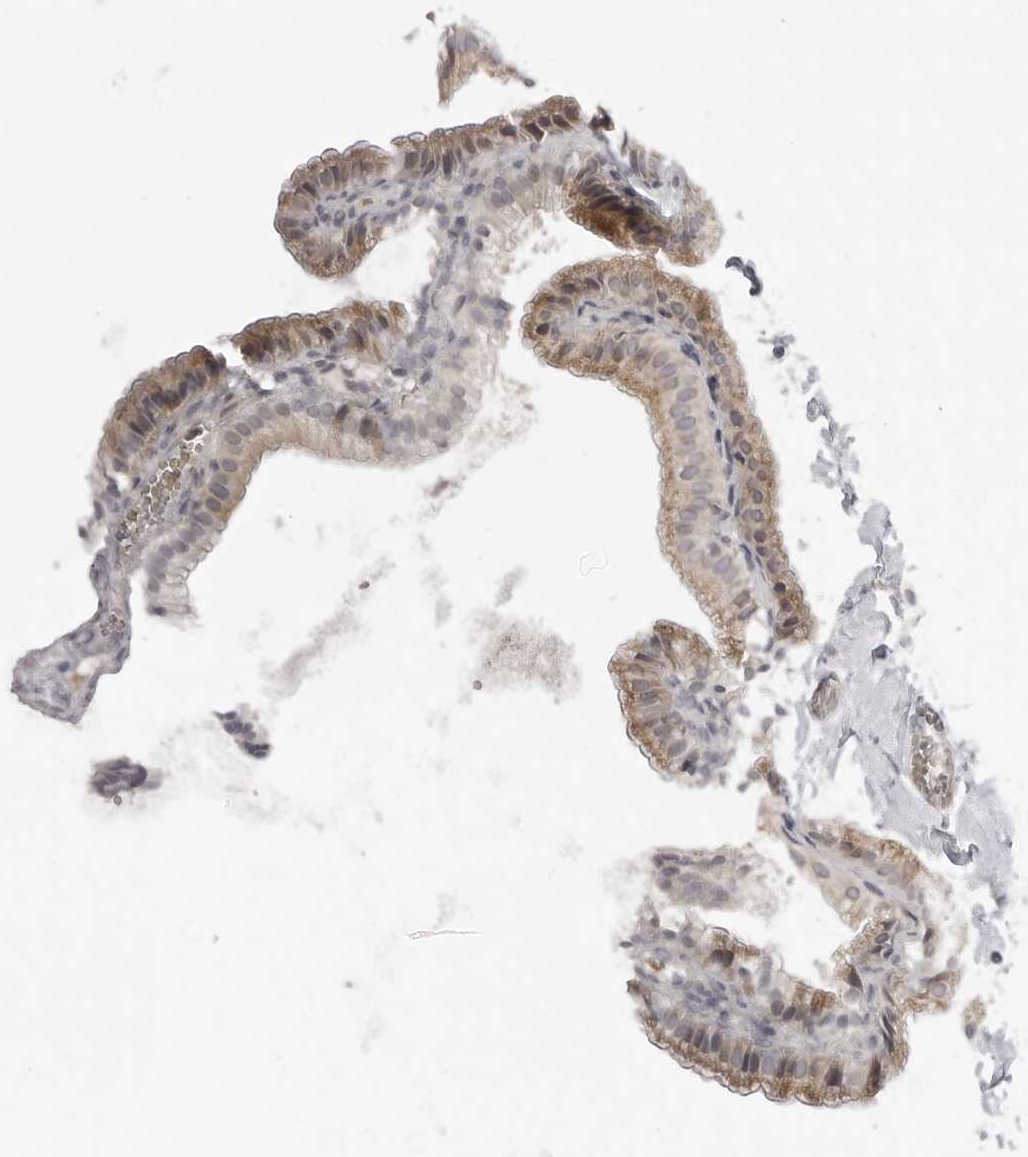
{"staining": {"intensity": "moderate", "quantity": ">75%", "location": "cytoplasmic/membranous"}, "tissue": "gallbladder", "cell_type": "Glandular cells", "image_type": "normal", "snomed": [{"axis": "morphology", "description": "Normal tissue, NOS"}, {"axis": "topography", "description": "Gallbladder"}], "caption": "Protein staining by immunohistochemistry (IHC) demonstrates moderate cytoplasmic/membranous expression in approximately >75% of glandular cells in normal gallbladder. The protein of interest is stained brown, and the nuclei are stained in blue (DAB IHC with brightfield microscopy, high magnification).", "gene": "TUT4", "patient": {"sex": "male", "age": 38}}